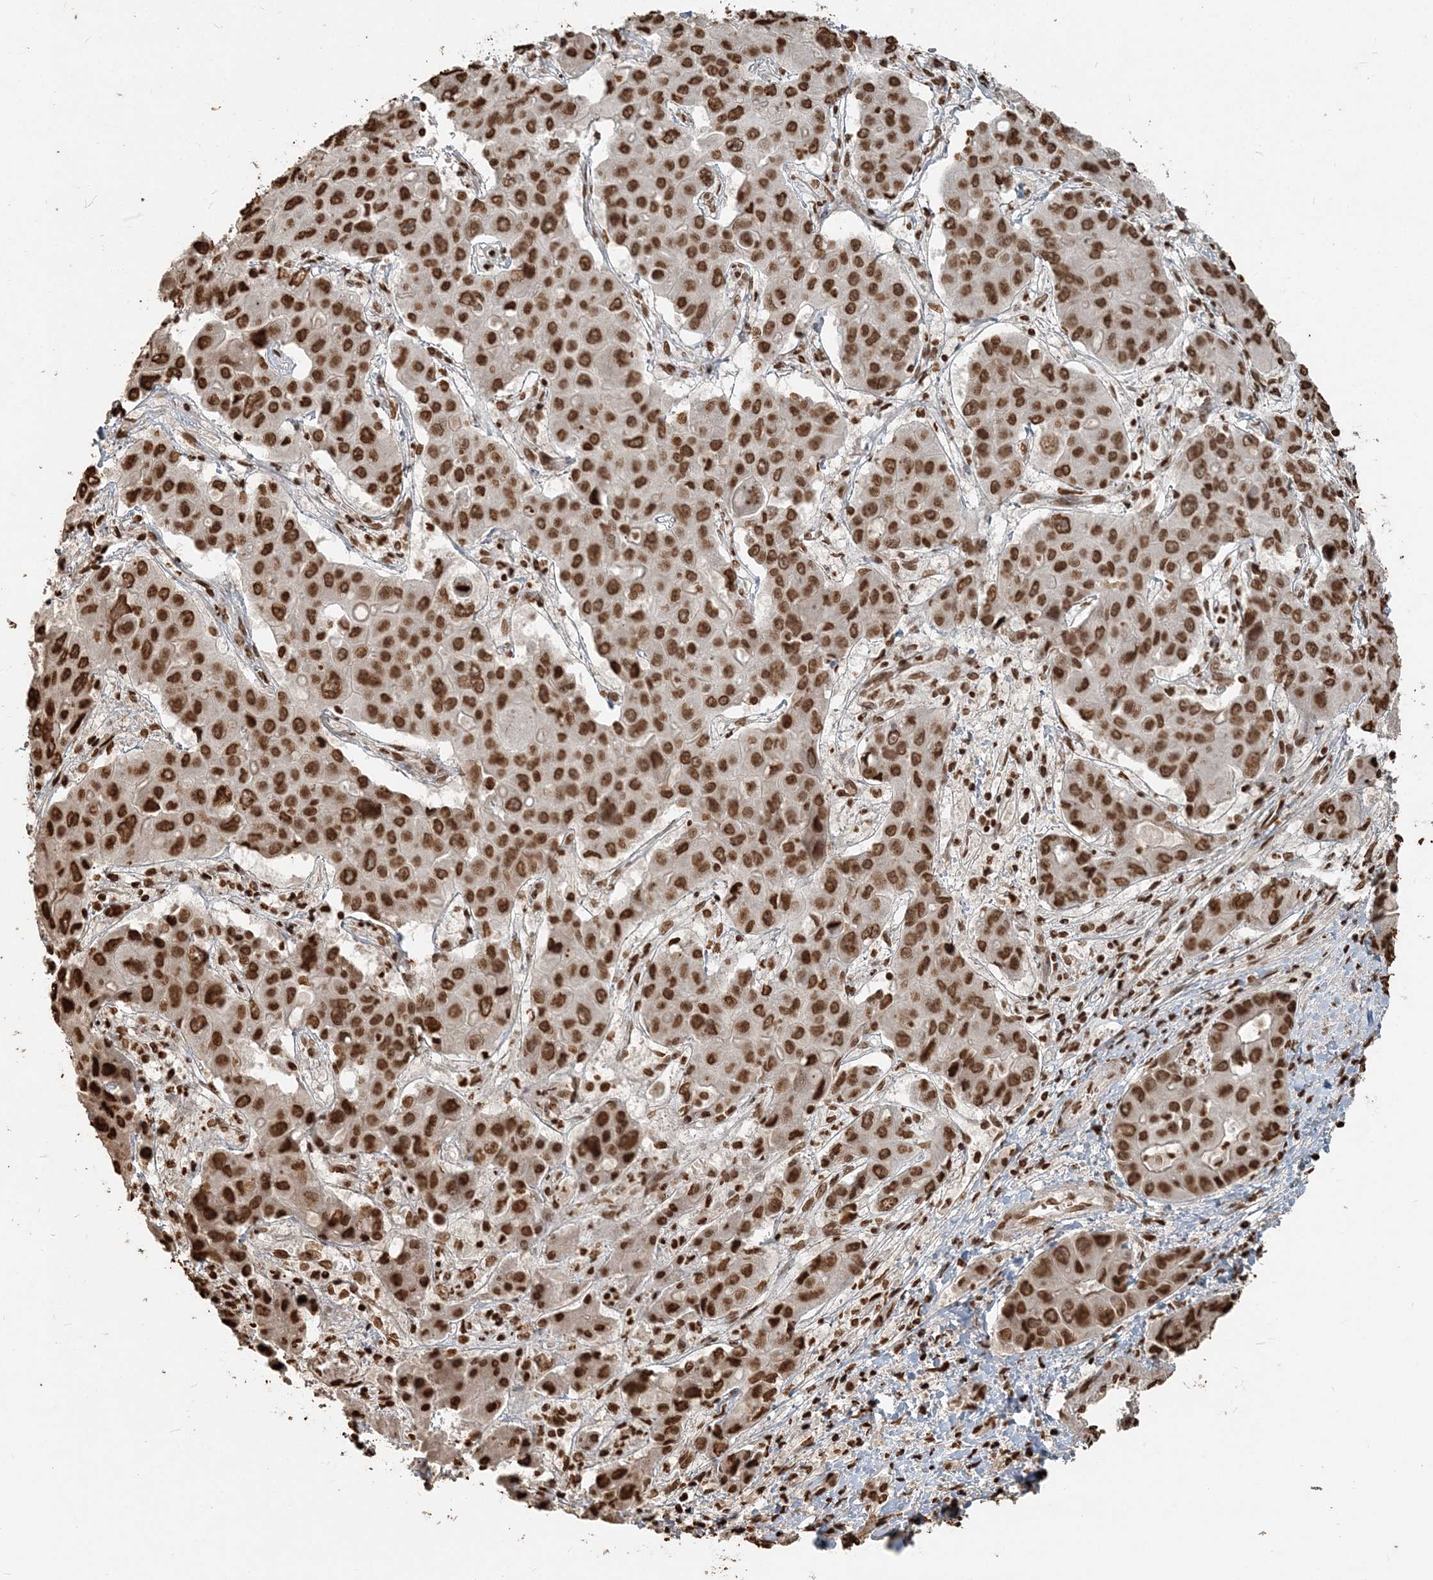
{"staining": {"intensity": "strong", "quantity": ">75%", "location": "nuclear"}, "tissue": "liver cancer", "cell_type": "Tumor cells", "image_type": "cancer", "snomed": [{"axis": "morphology", "description": "Cholangiocarcinoma"}, {"axis": "topography", "description": "Liver"}], "caption": "Immunohistochemistry (IHC) micrograph of cholangiocarcinoma (liver) stained for a protein (brown), which shows high levels of strong nuclear expression in about >75% of tumor cells.", "gene": "H3-3B", "patient": {"sex": "male", "age": 67}}